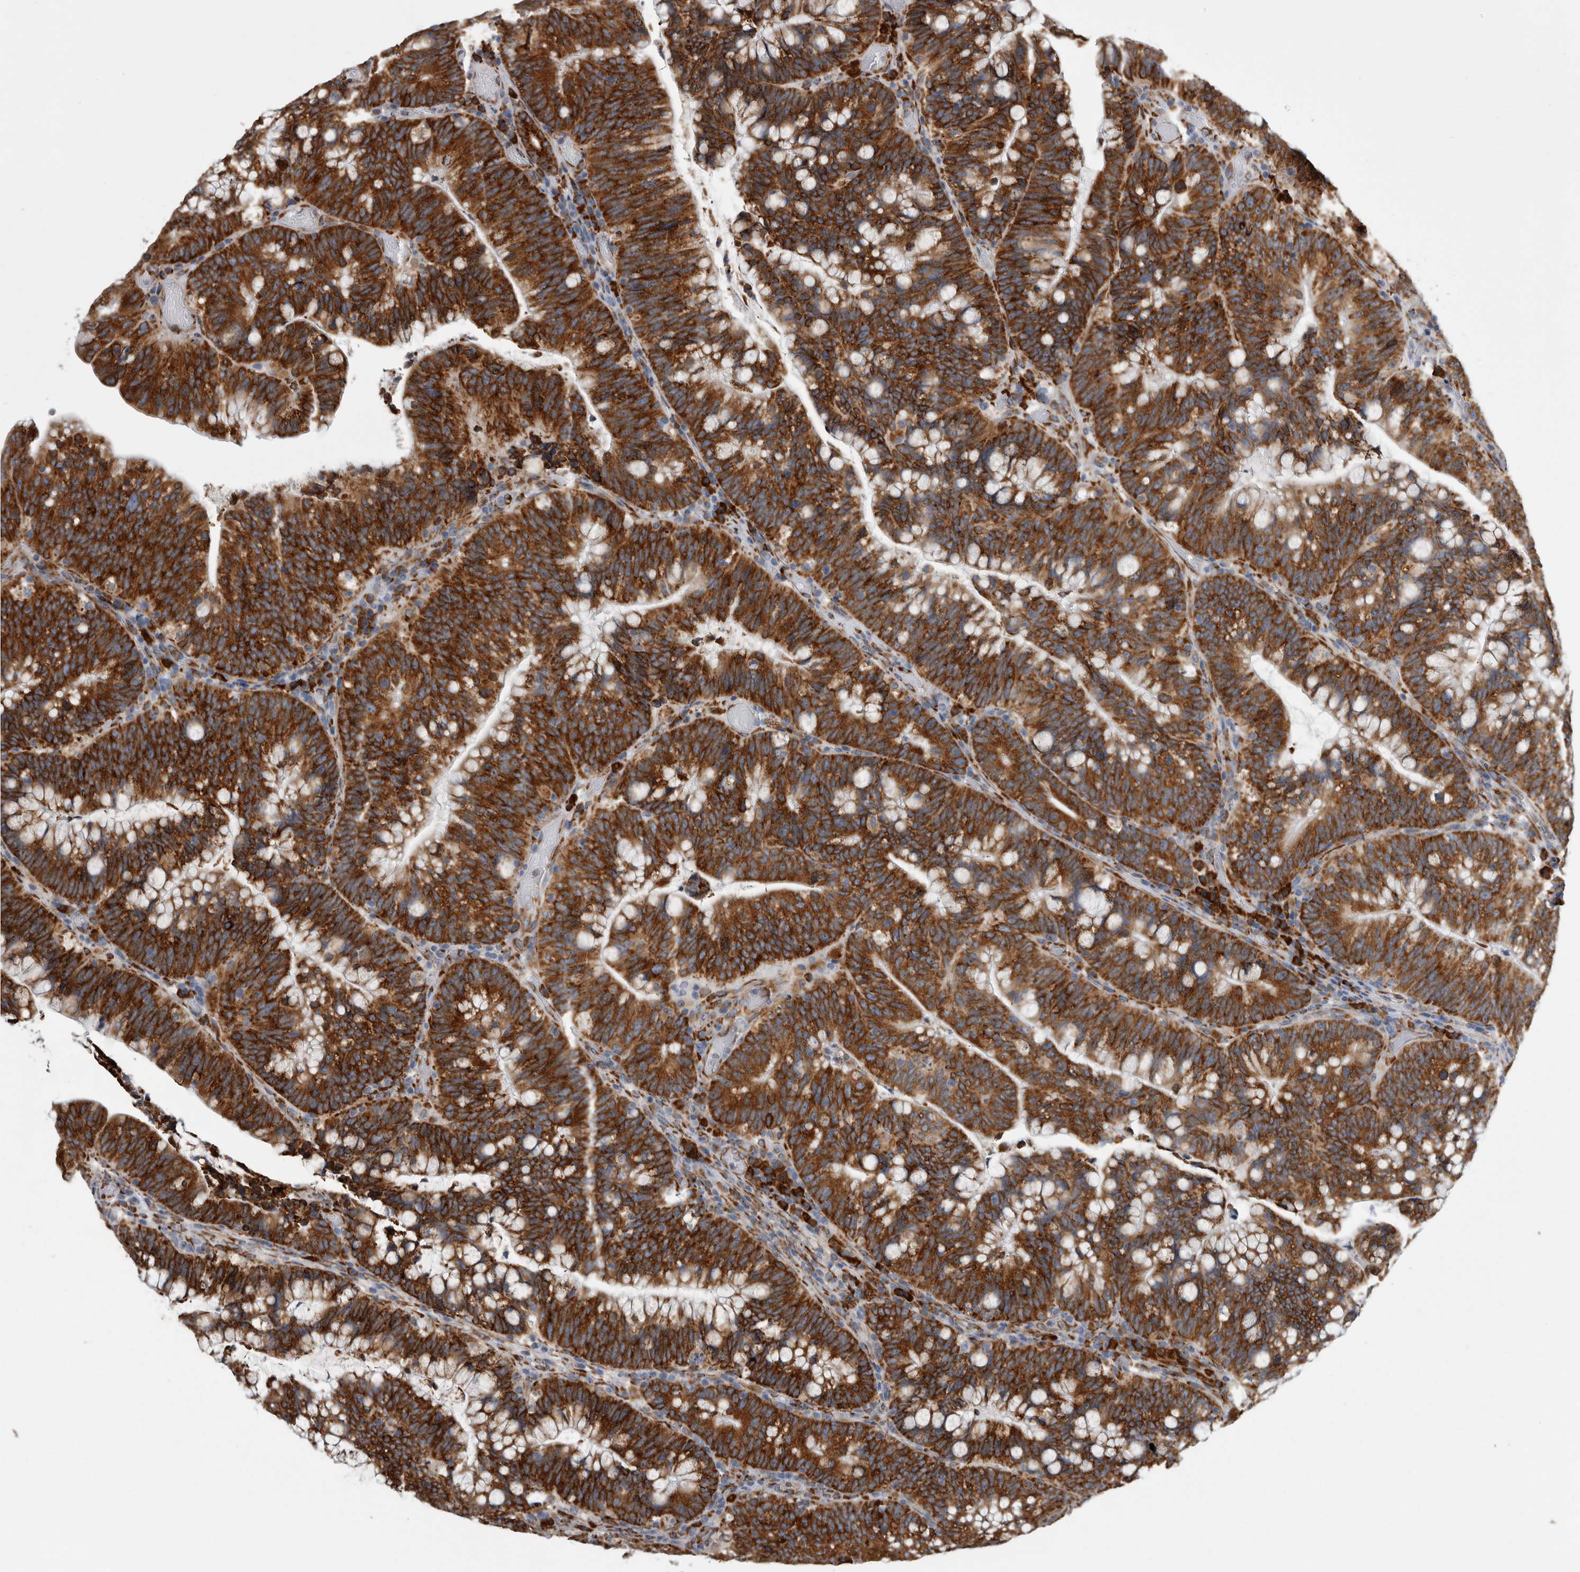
{"staining": {"intensity": "strong", "quantity": ">75%", "location": "cytoplasmic/membranous"}, "tissue": "colorectal cancer", "cell_type": "Tumor cells", "image_type": "cancer", "snomed": [{"axis": "morphology", "description": "Adenocarcinoma, NOS"}, {"axis": "topography", "description": "Colon"}], "caption": "This photomicrograph shows colorectal cancer stained with immunohistochemistry to label a protein in brown. The cytoplasmic/membranous of tumor cells show strong positivity for the protein. Nuclei are counter-stained blue.", "gene": "FHIP2B", "patient": {"sex": "female", "age": 66}}